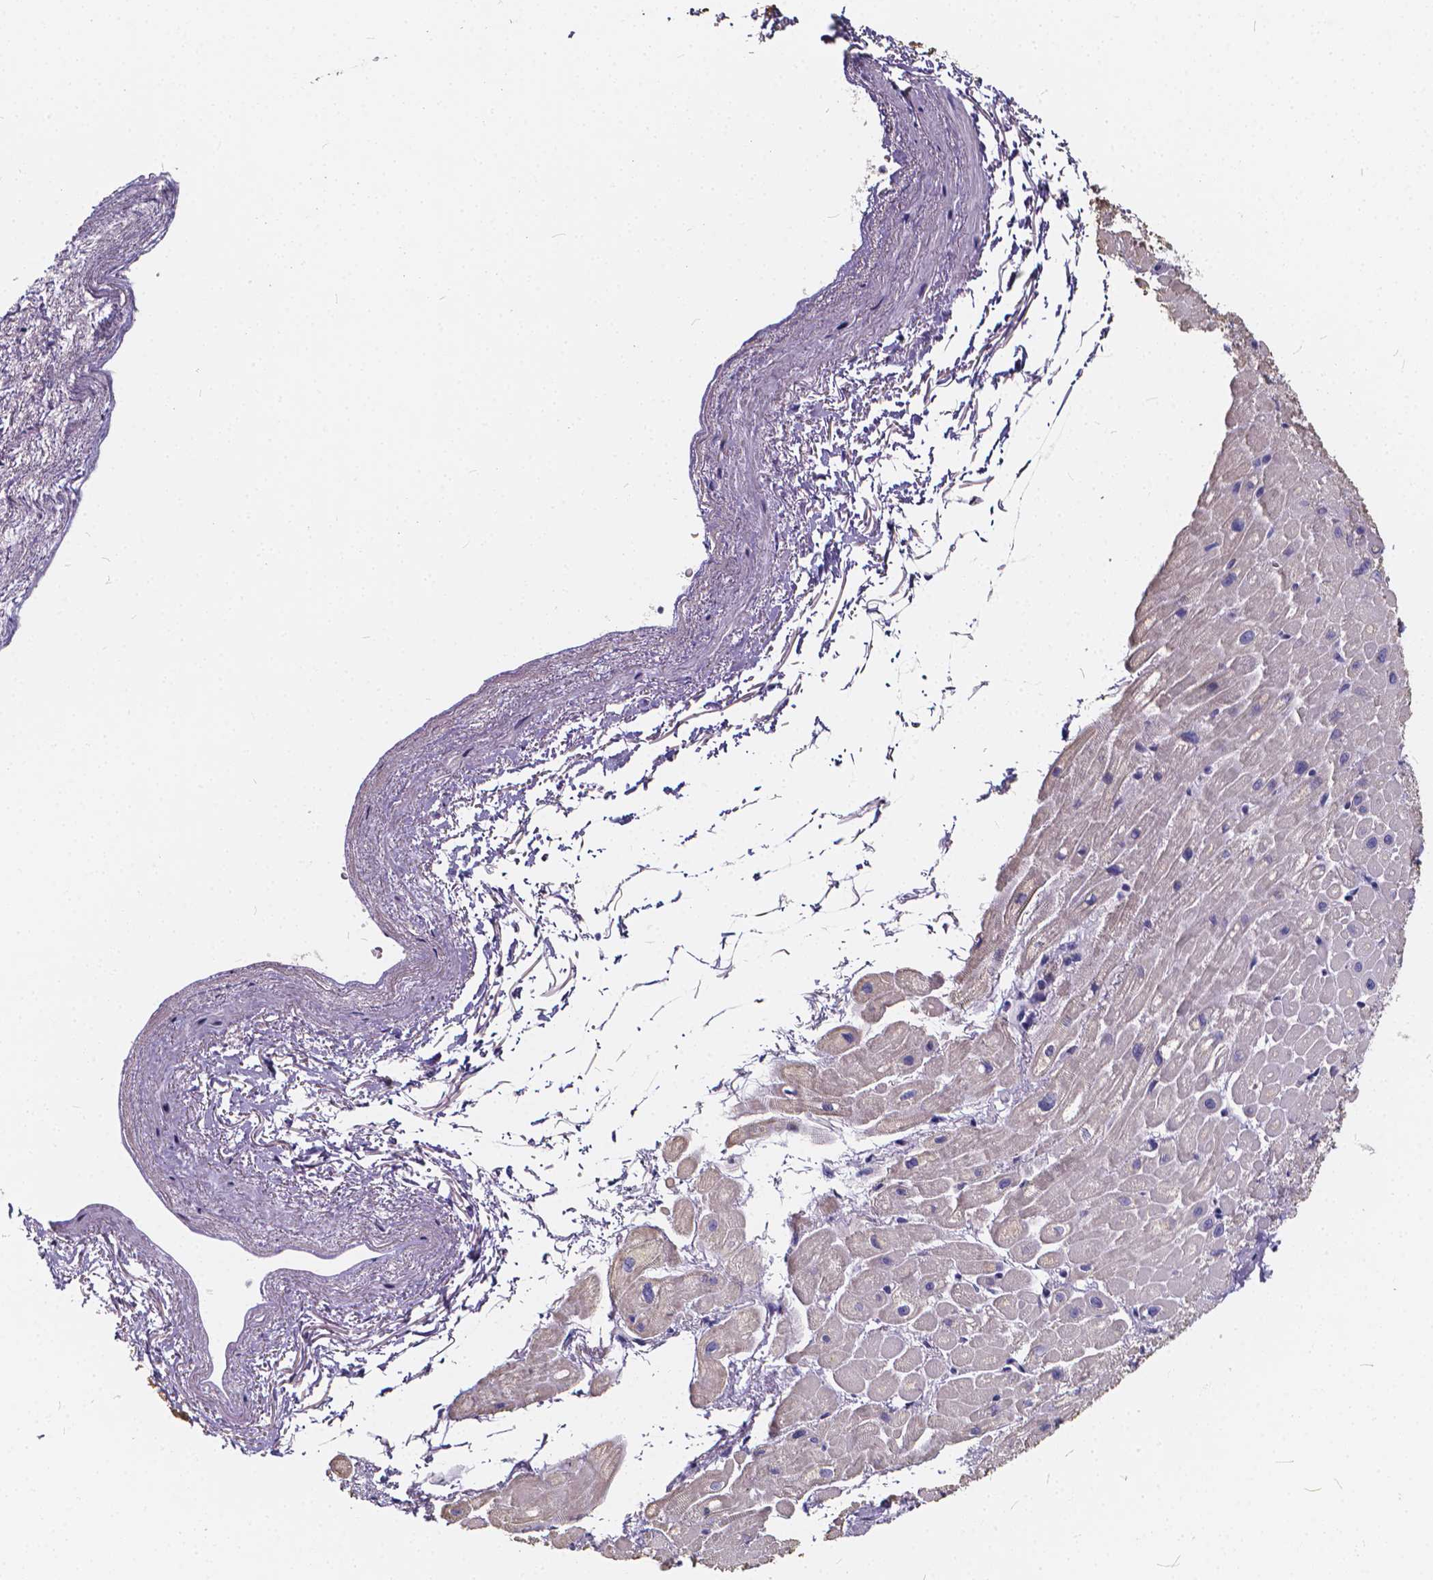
{"staining": {"intensity": "negative", "quantity": "none", "location": "none"}, "tissue": "heart muscle", "cell_type": "Cardiomyocytes", "image_type": "normal", "snomed": [{"axis": "morphology", "description": "Normal tissue, NOS"}, {"axis": "topography", "description": "Heart"}], "caption": "IHC photomicrograph of benign heart muscle stained for a protein (brown), which demonstrates no positivity in cardiomyocytes.", "gene": "SPEF2", "patient": {"sex": "male", "age": 62}}